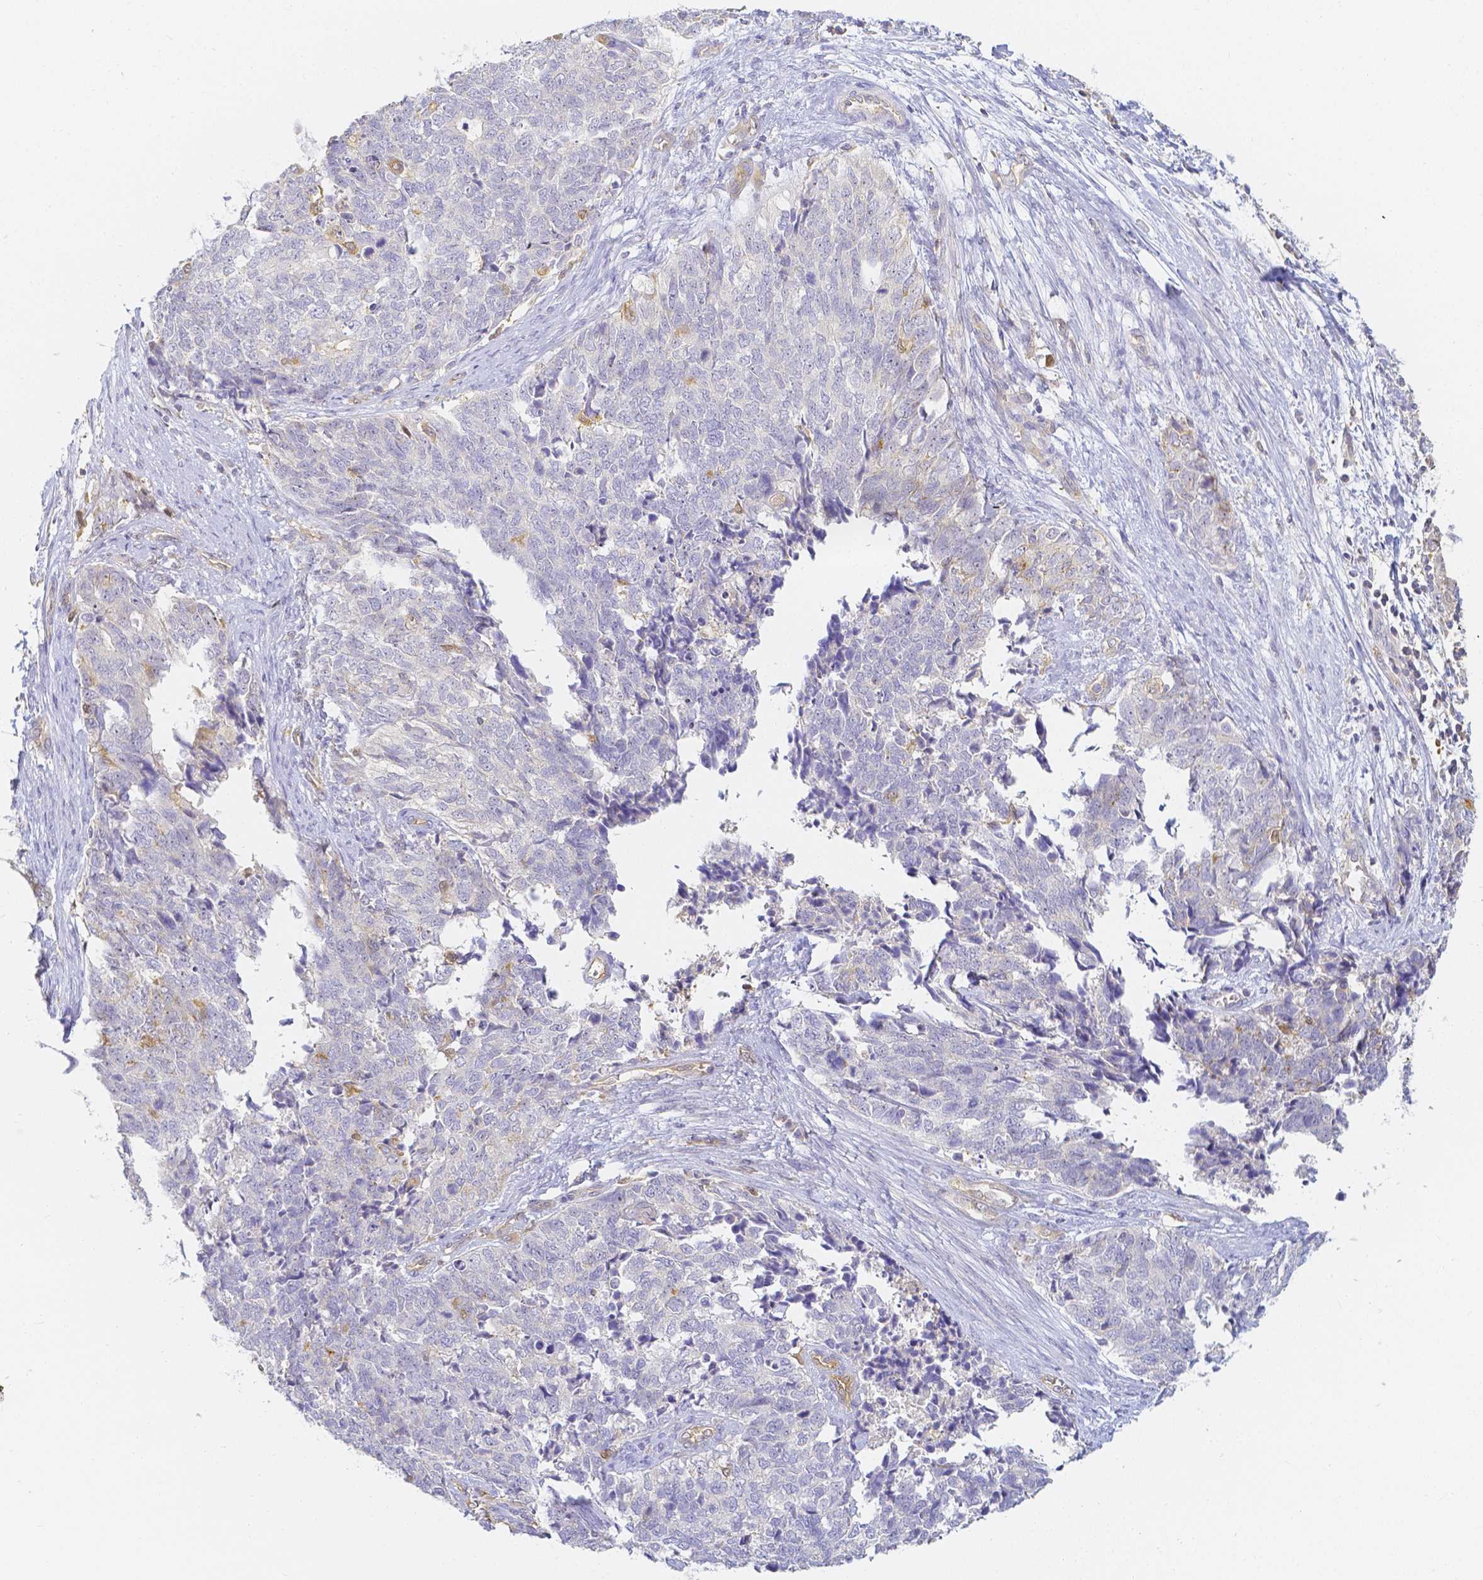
{"staining": {"intensity": "negative", "quantity": "none", "location": "none"}, "tissue": "cervical cancer", "cell_type": "Tumor cells", "image_type": "cancer", "snomed": [{"axis": "morphology", "description": "Adenocarcinoma, NOS"}, {"axis": "topography", "description": "Cervix"}], "caption": "The image demonstrates no staining of tumor cells in cervical cancer.", "gene": "KCNH1", "patient": {"sex": "female", "age": 63}}